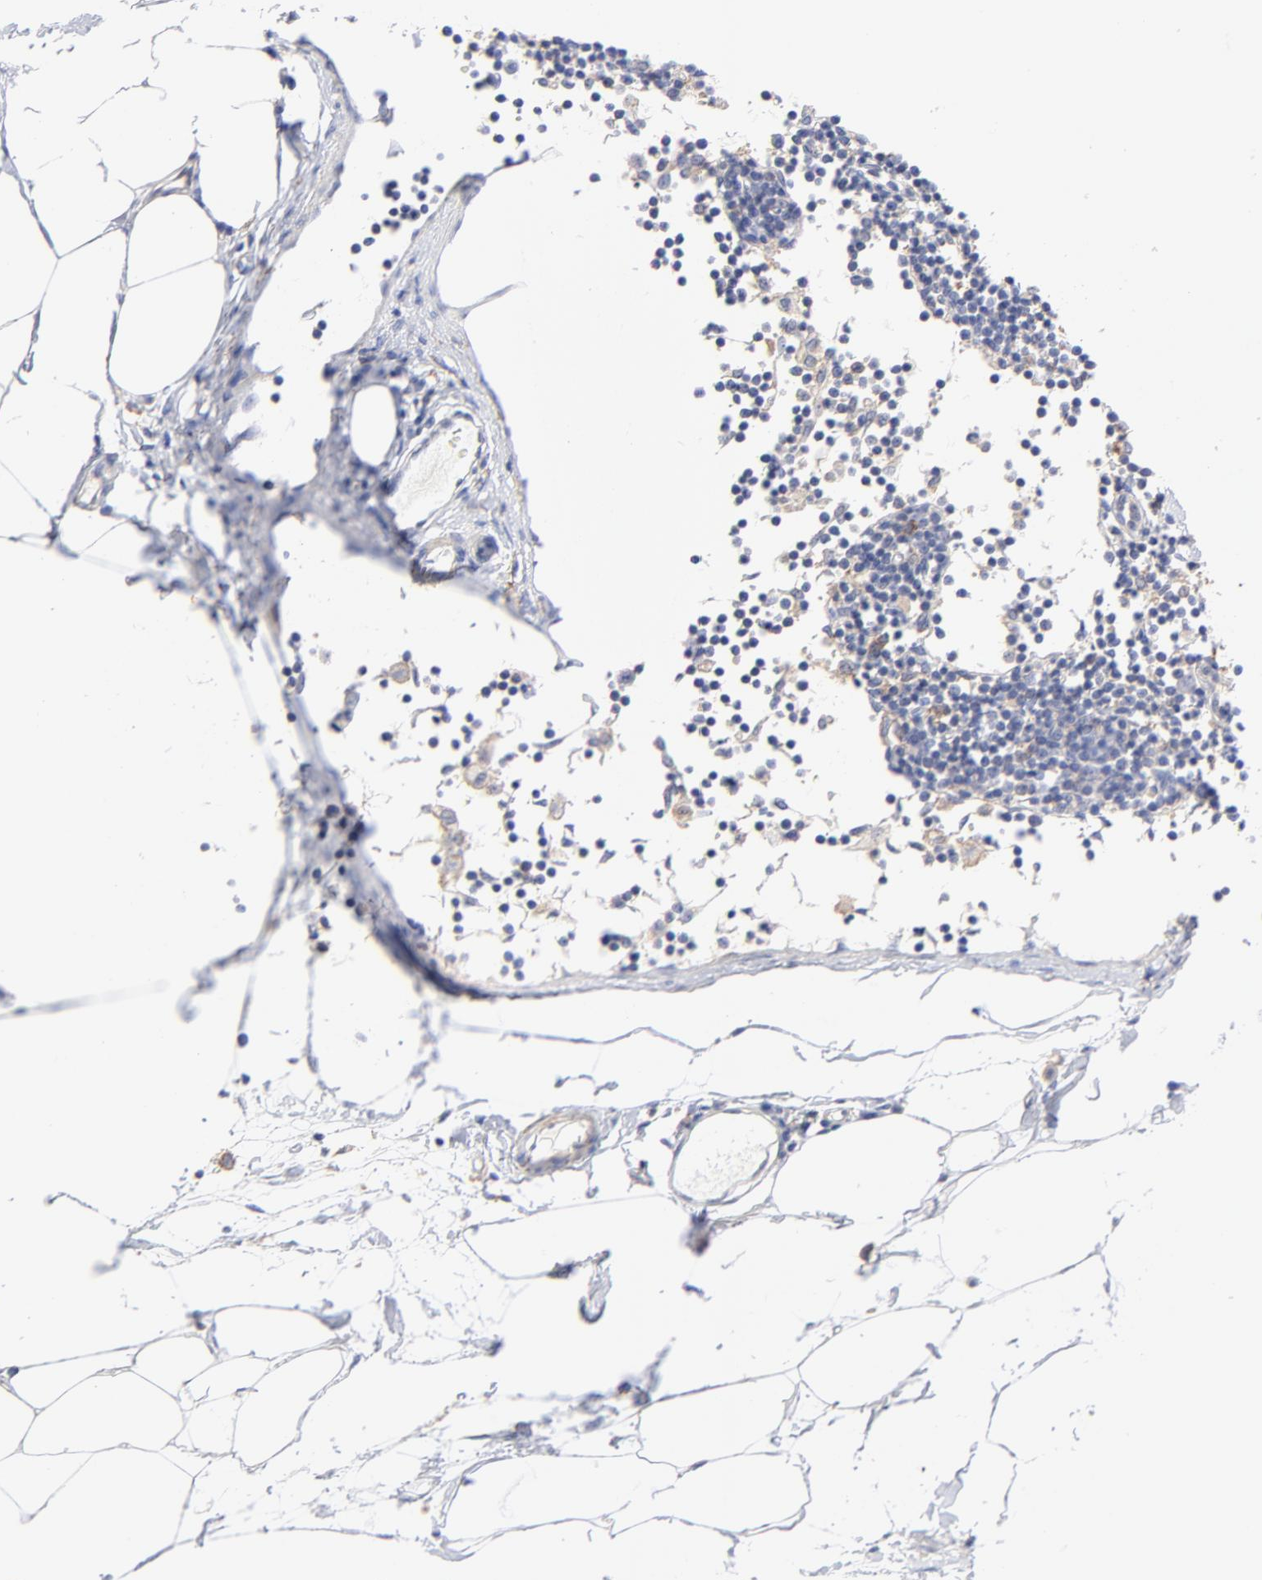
{"staining": {"intensity": "negative", "quantity": "none", "location": "none"}, "tissue": "adipose tissue", "cell_type": "Adipocytes", "image_type": "normal", "snomed": [{"axis": "morphology", "description": "Normal tissue, NOS"}, {"axis": "morphology", "description": "Adenocarcinoma, NOS"}, {"axis": "topography", "description": "Colon"}, {"axis": "topography", "description": "Peripheral nerve tissue"}], "caption": "A high-resolution histopathology image shows IHC staining of benign adipose tissue, which displays no significant staining in adipocytes. The staining is performed using DAB brown chromogen with nuclei counter-stained in using hematoxylin.", "gene": "ASL", "patient": {"sex": "male", "age": 14}}